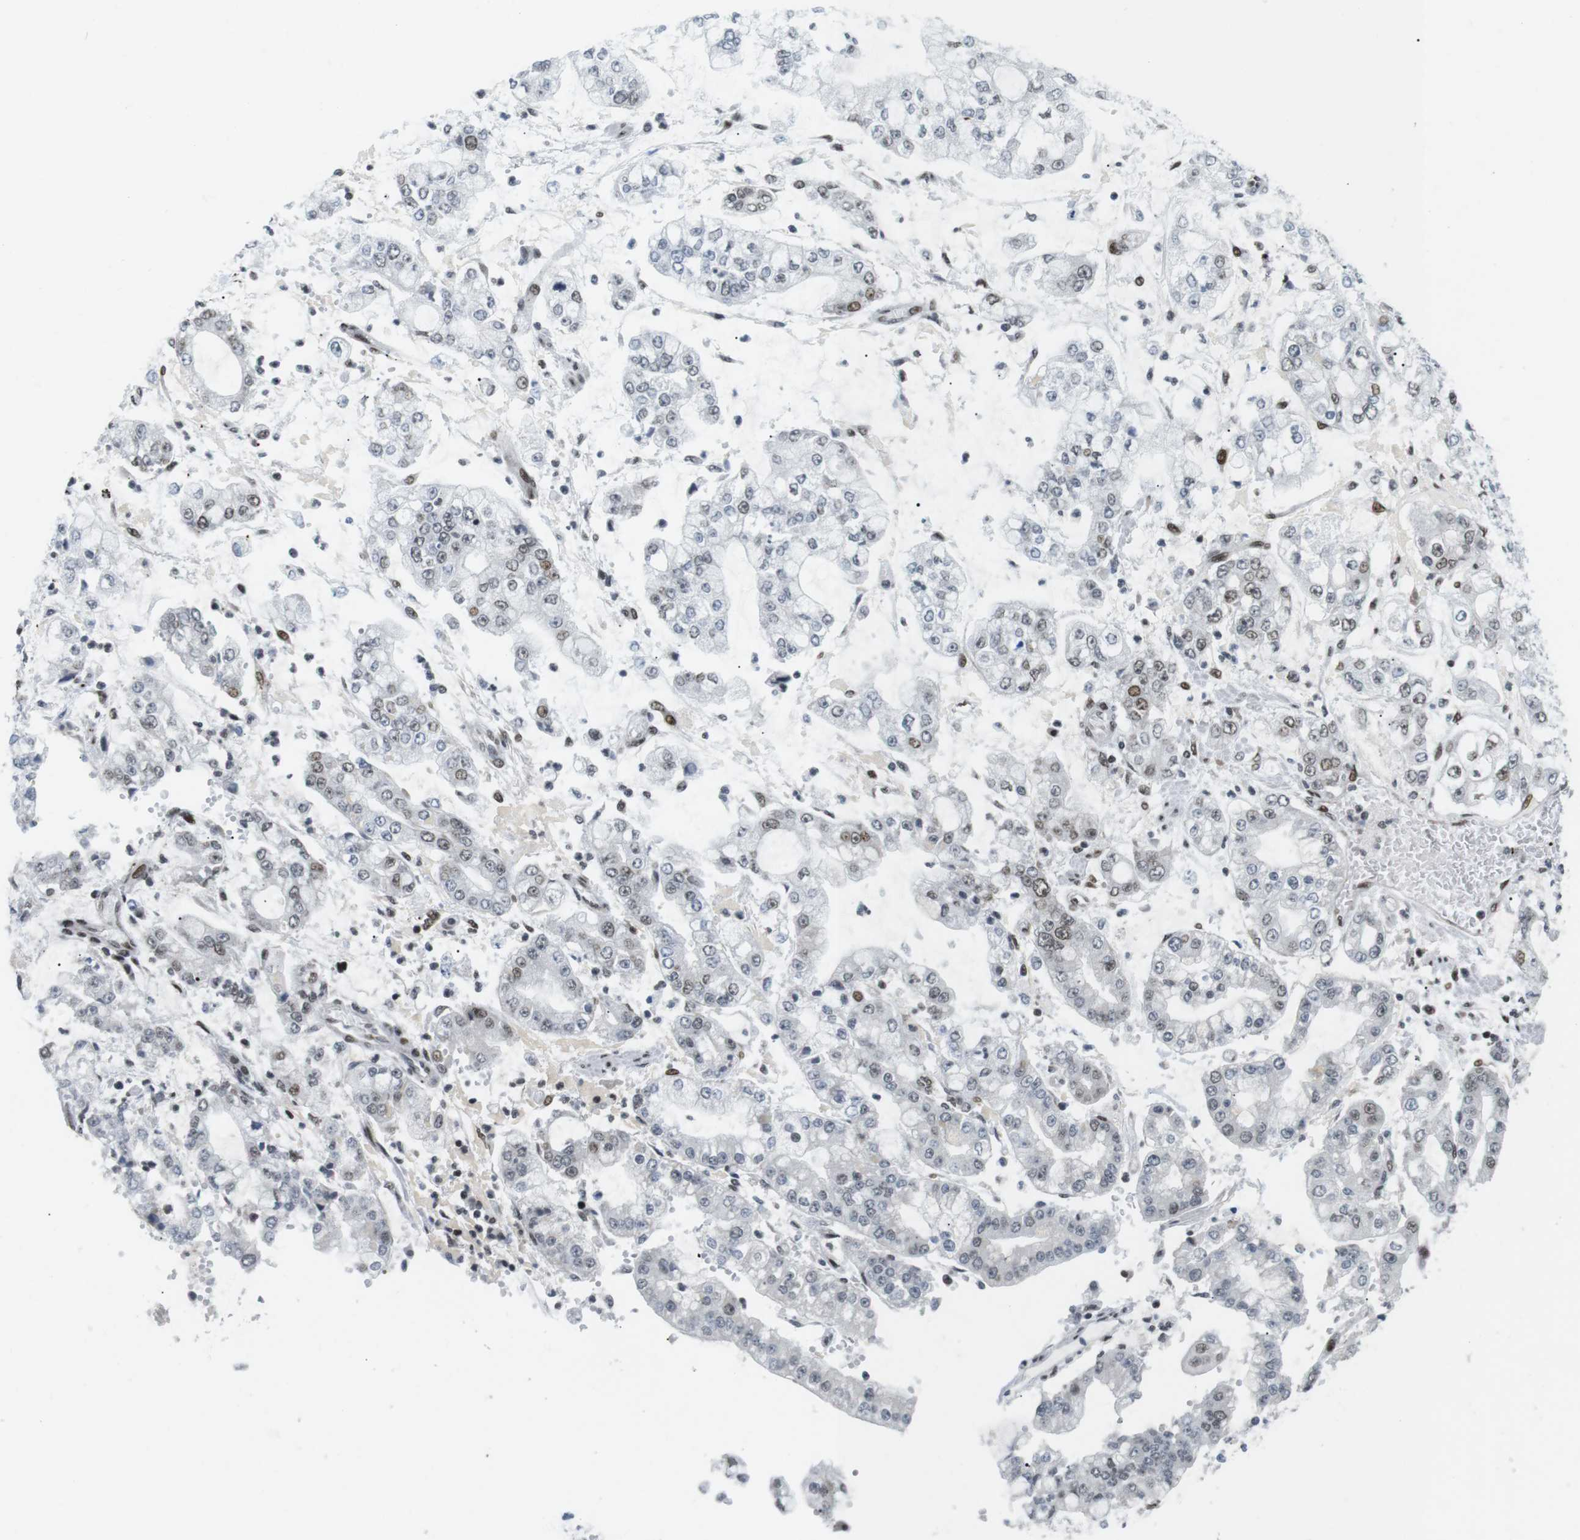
{"staining": {"intensity": "moderate", "quantity": "<25%", "location": "nuclear"}, "tissue": "stomach cancer", "cell_type": "Tumor cells", "image_type": "cancer", "snomed": [{"axis": "morphology", "description": "Adenocarcinoma, NOS"}, {"axis": "topography", "description": "Stomach"}], "caption": "Tumor cells show moderate nuclear positivity in approximately <25% of cells in stomach cancer.", "gene": "CDC27", "patient": {"sex": "male", "age": 76}}